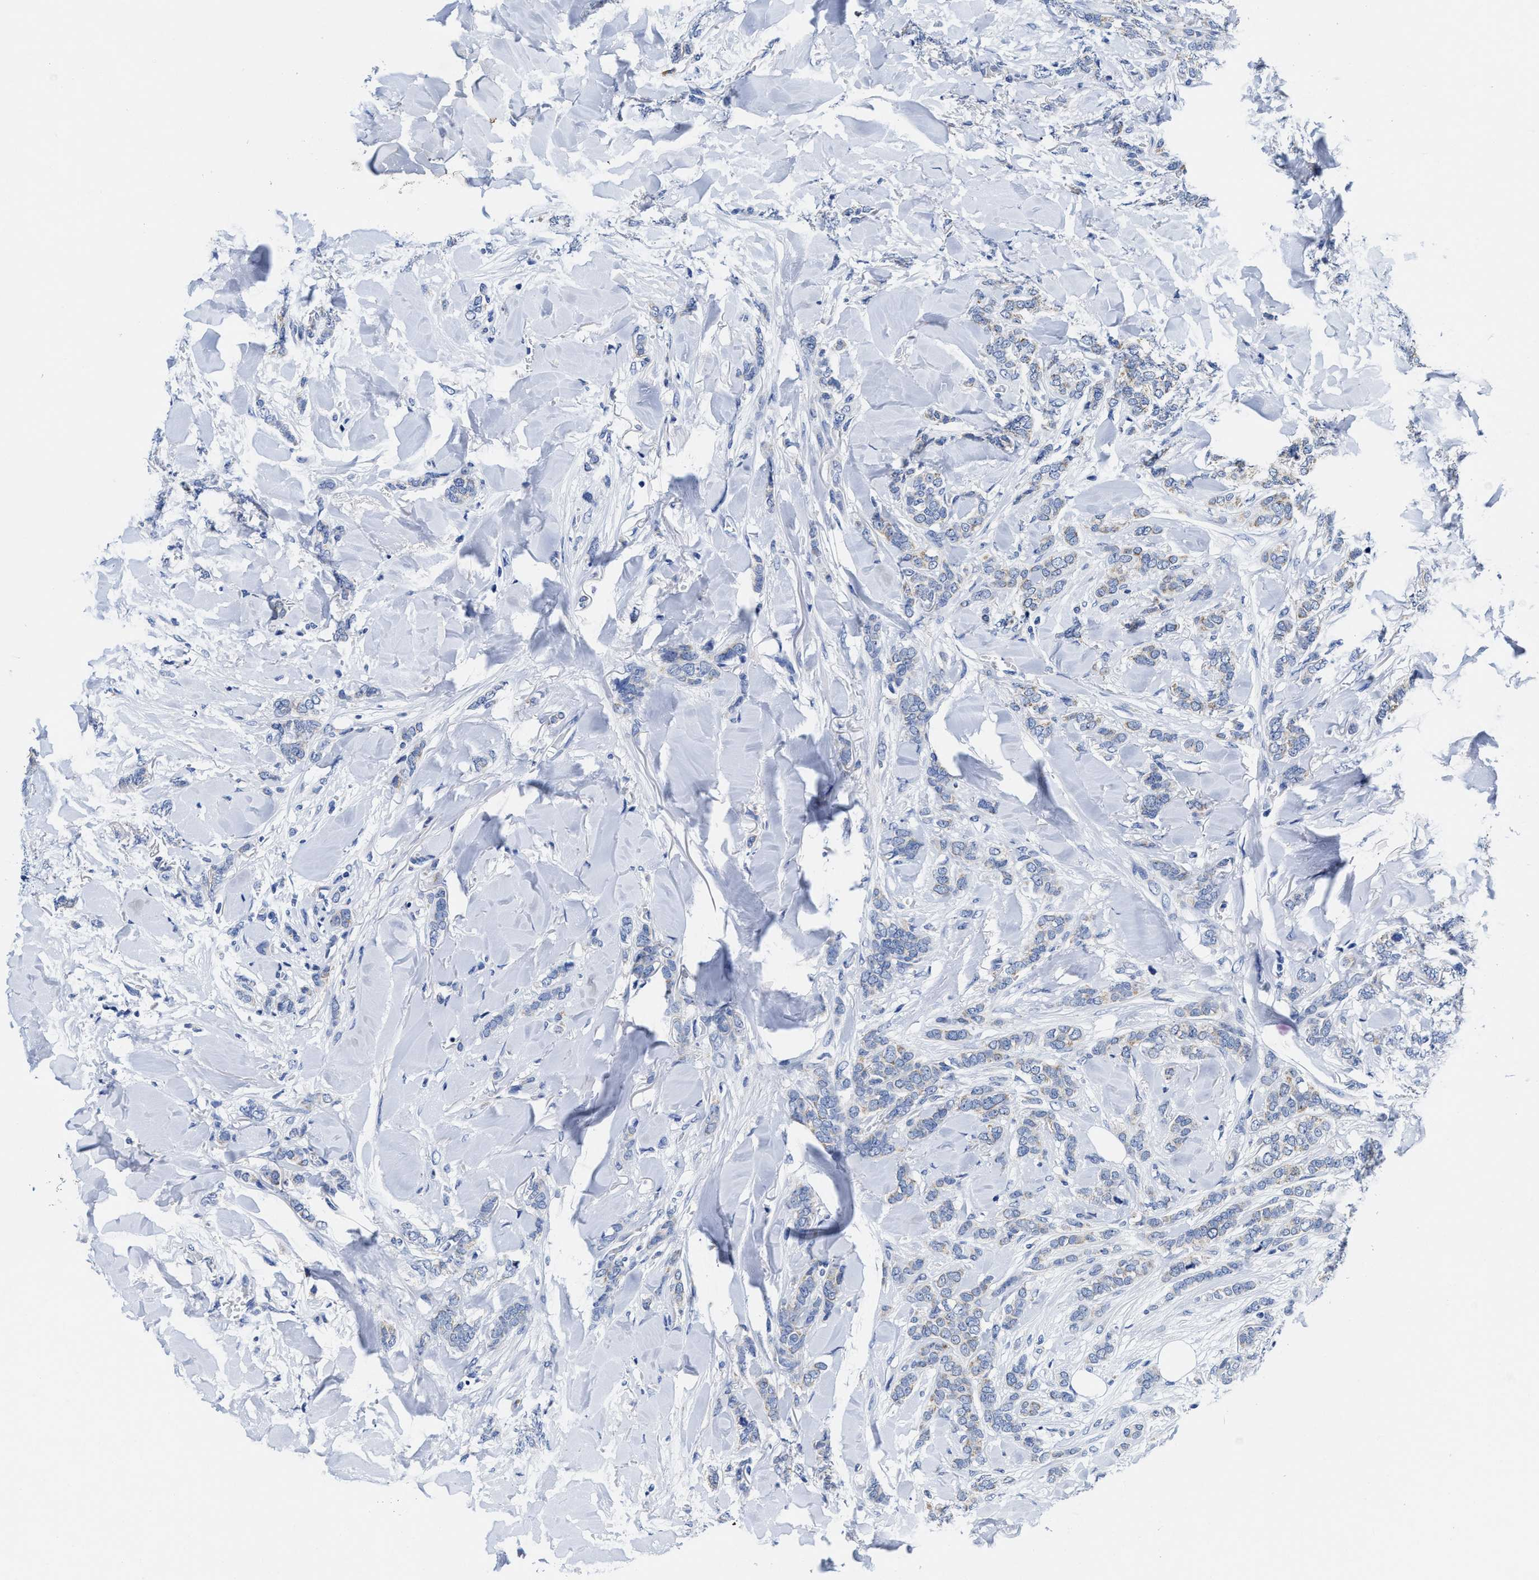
{"staining": {"intensity": "weak", "quantity": "<25%", "location": "cytoplasmic/membranous"}, "tissue": "breast cancer", "cell_type": "Tumor cells", "image_type": "cancer", "snomed": [{"axis": "morphology", "description": "Lobular carcinoma"}, {"axis": "topography", "description": "Skin"}, {"axis": "topography", "description": "Breast"}], "caption": "The histopathology image displays no staining of tumor cells in breast cancer.", "gene": "TBRG4", "patient": {"sex": "female", "age": 46}}